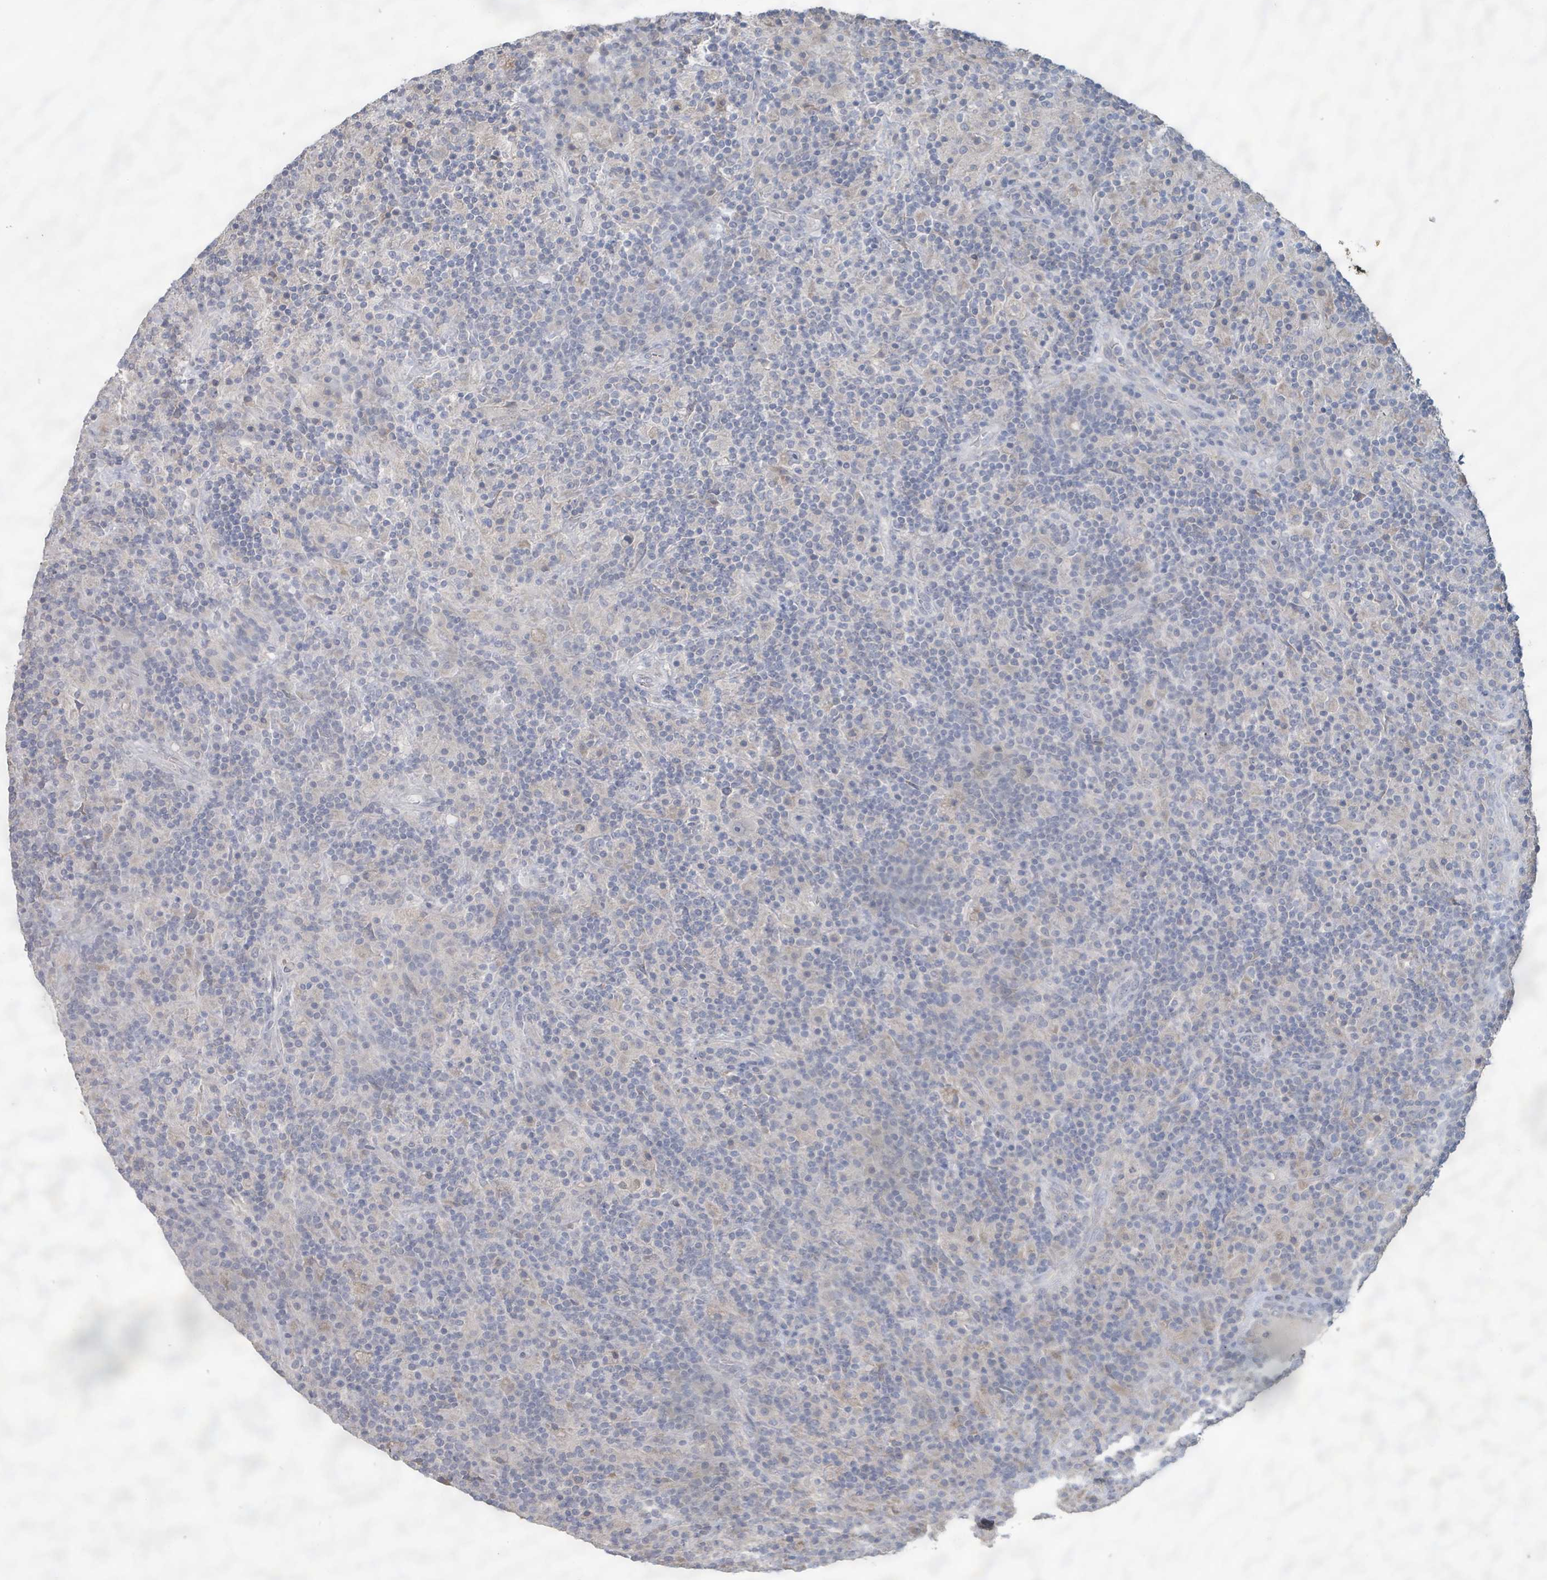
{"staining": {"intensity": "negative", "quantity": "none", "location": "none"}, "tissue": "lymphoma", "cell_type": "Tumor cells", "image_type": "cancer", "snomed": [{"axis": "morphology", "description": "Hodgkin's disease, NOS"}, {"axis": "topography", "description": "Lymph node"}], "caption": "This is an immunohistochemistry (IHC) image of Hodgkin's disease. There is no staining in tumor cells.", "gene": "KCNS2", "patient": {"sex": "male", "age": 70}}